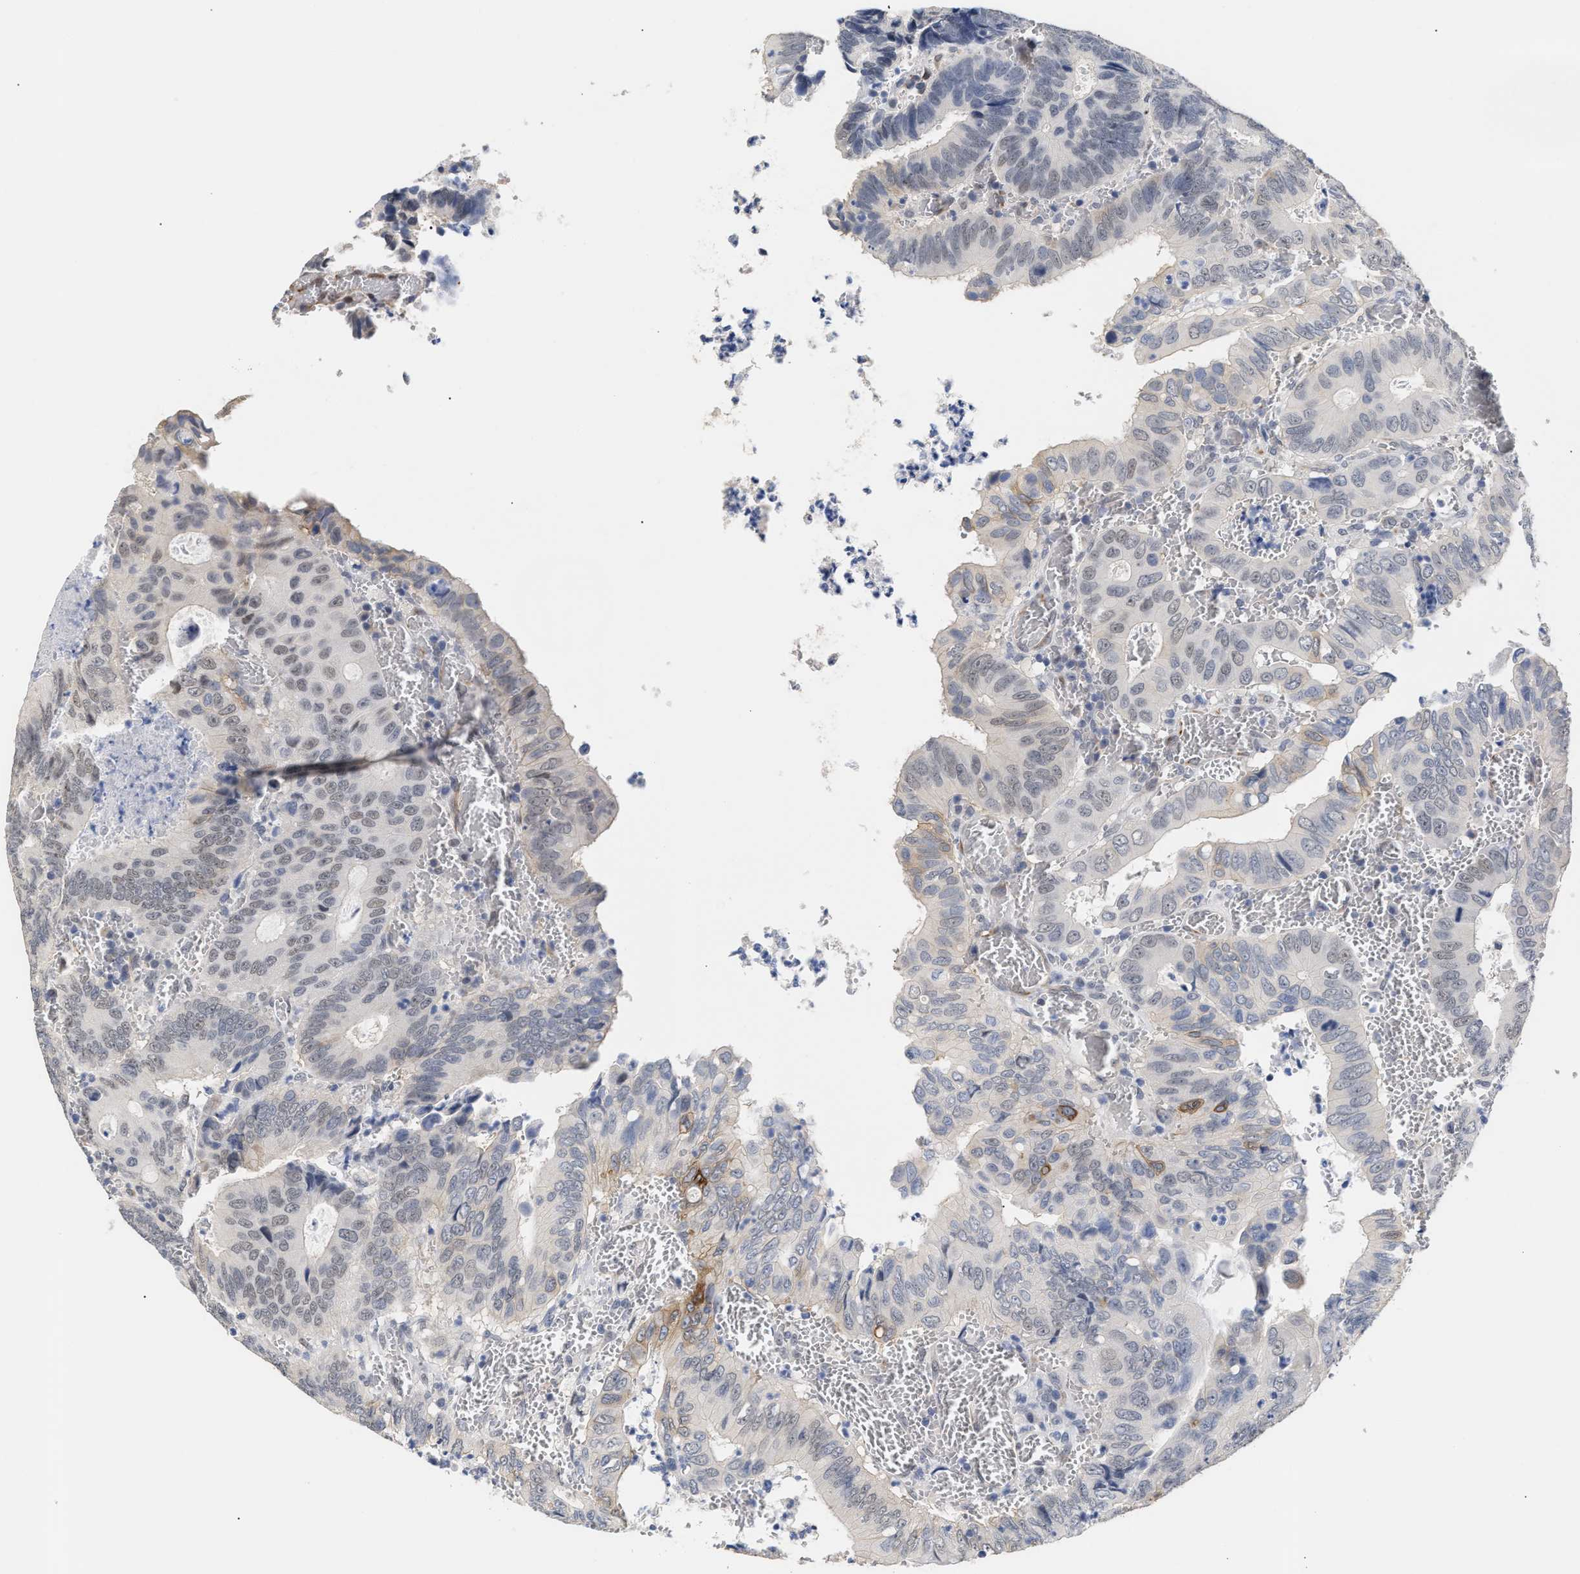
{"staining": {"intensity": "weak", "quantity": "<25%", "location": "nuclear"}, "tissue": "colorectal cancer", "cell_type": "Tumor cells", "image_type": "cancer", "snomed": [{"axis": "morphology", "description": "Inflammation, NOS"}, {"axis": "morphology", "description": "Adenocarcinoma, NOS"}, {"axis": "topography", "description": "Colon"}], "caption": "The micrograph reveals no significant expression in tumor cells of adenocarcinoma (colorectal).", "gene": "AHNAK2", "patient": {"sex": "male", "age": 72}}